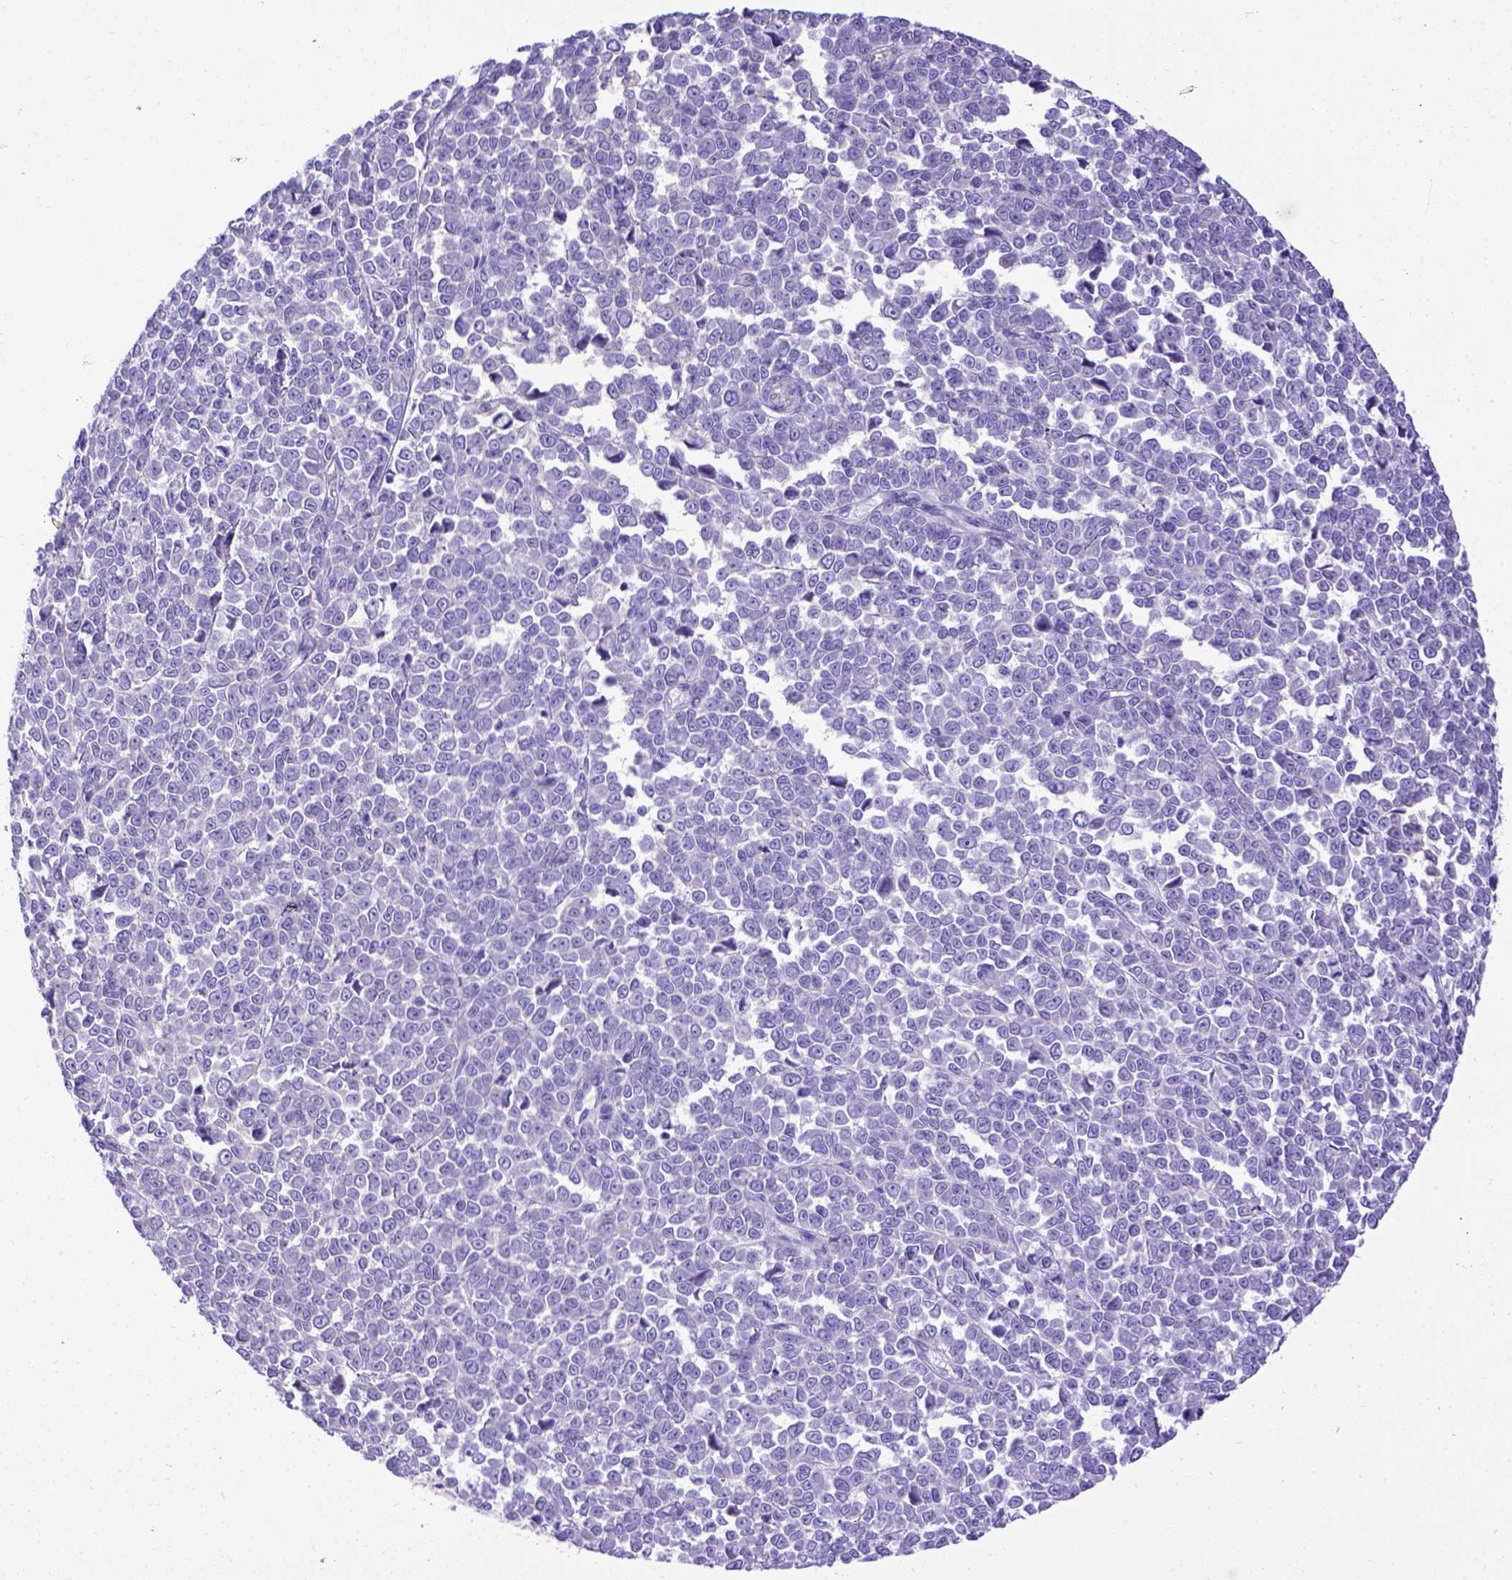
{"staining": {"intensity": "negative", "quantity": "none", "location": "none"}, "tissue": "melanoma", "cell_type": "Tumor cells", "image_type": "cancer", "snomed": [{"axis": "morphology", "description": "Malignant melanoma, NOS"}, {"axis": "topography", "description": "Skin"}], "caption": "IHC of melanoma displays no staining in tumor cells.", "gene": "CFAP300", "patient": {"sex": "female", "age": 95}}